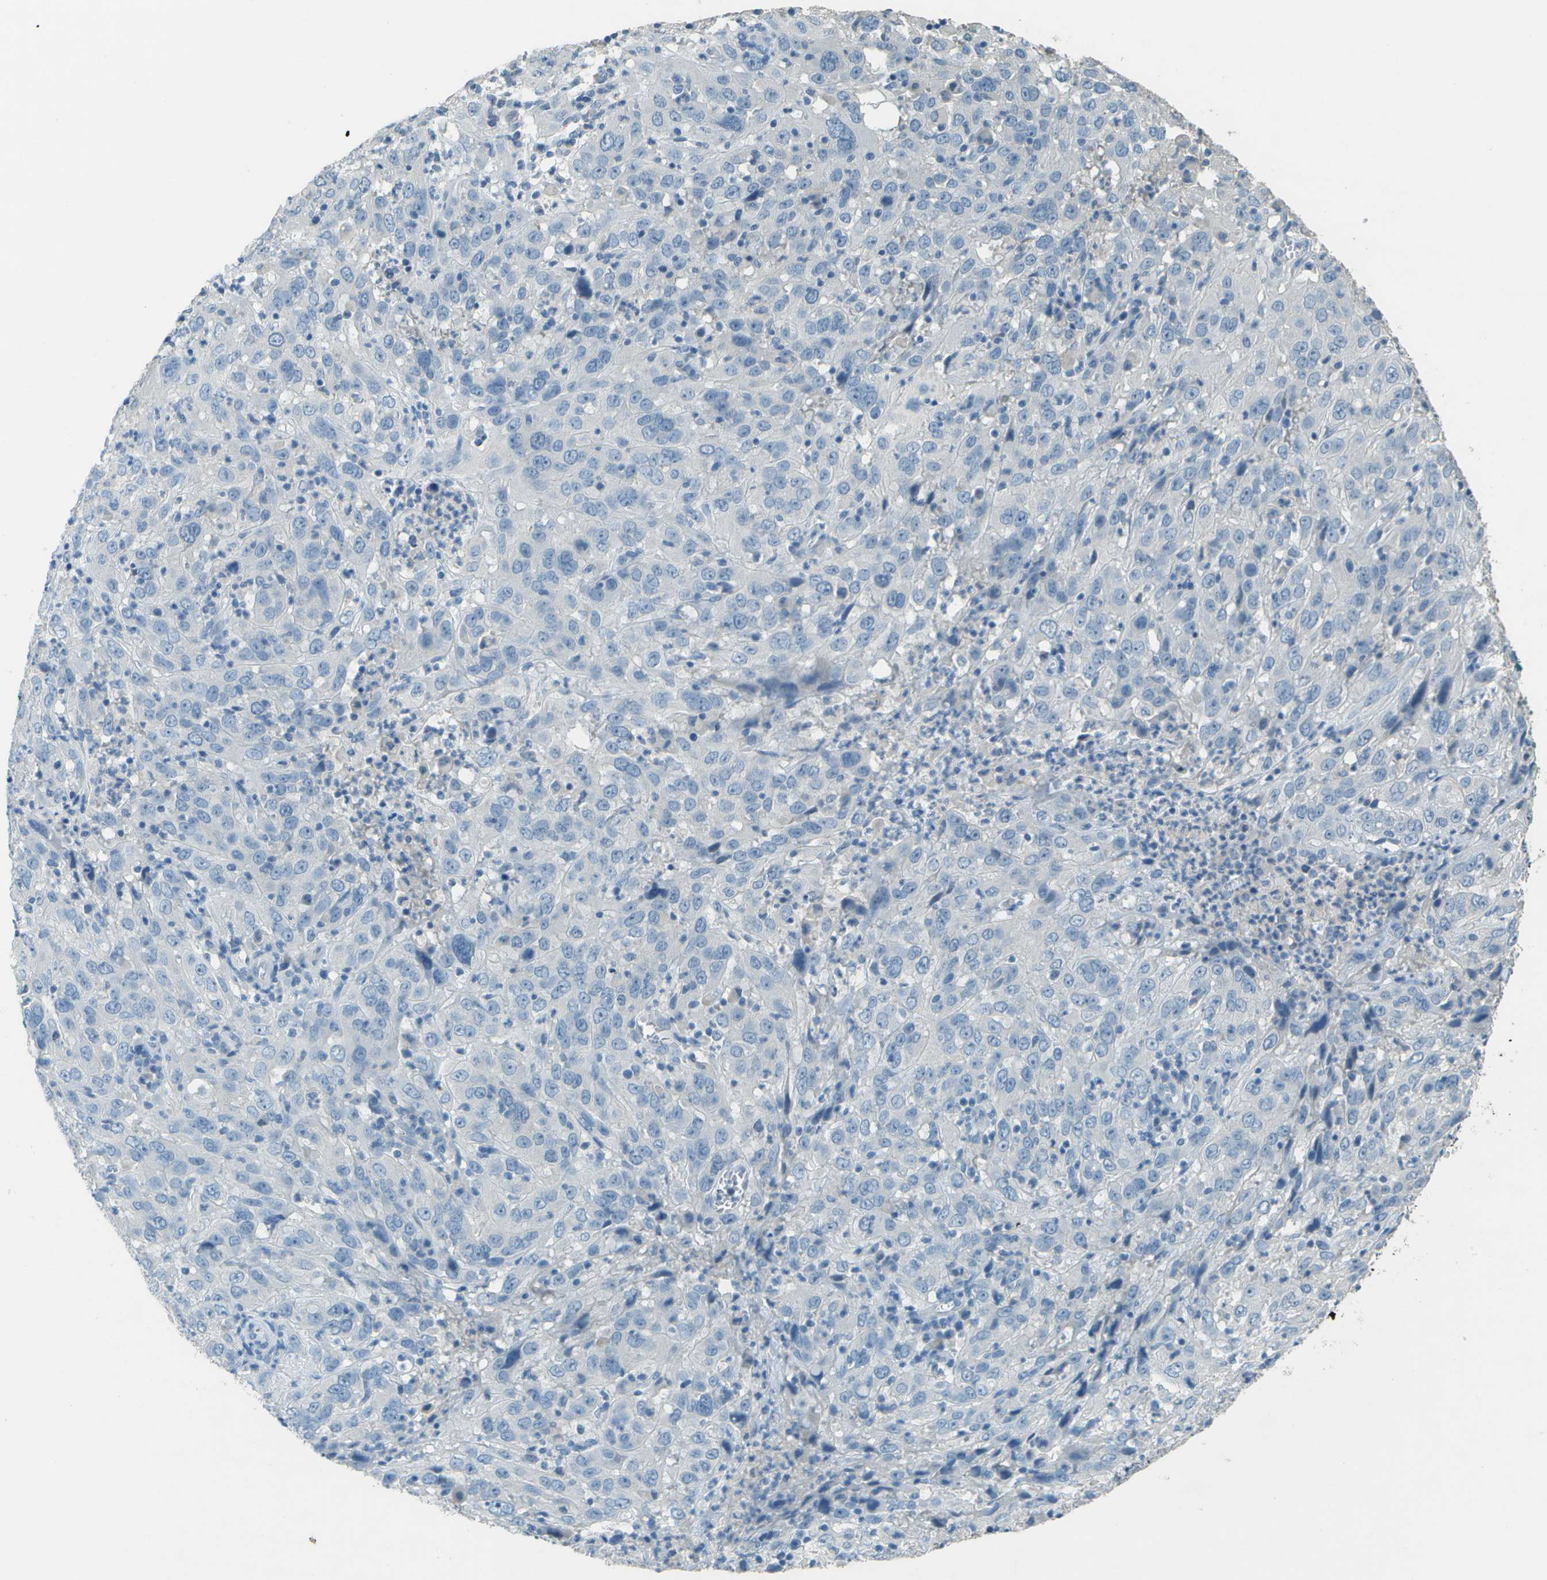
{"staining": {"intensity": "negative", "quantity": "none", "location": "none"}, "tissue": "cervical cancer", "cell_type": "Tumor cells", "image_type": "cancer", "snomed": [{"axis": "morphology", "description": "Squamous cell carcinoma, NOS"}, {"axis": "topography", "description": "Cervix"}], "caption": "The image exhibits no staining of tumor cells in cervical squamous cell carcinoma. The staining was performed using DAB (3,3'-diaminobenzidine) to visualize the protein expression in brown, while the nuclei were stained in blue with hematoxylin (Magnification: 20x).", "gene": "LGI2", "patient": {"sex": "female", "age": 32}}